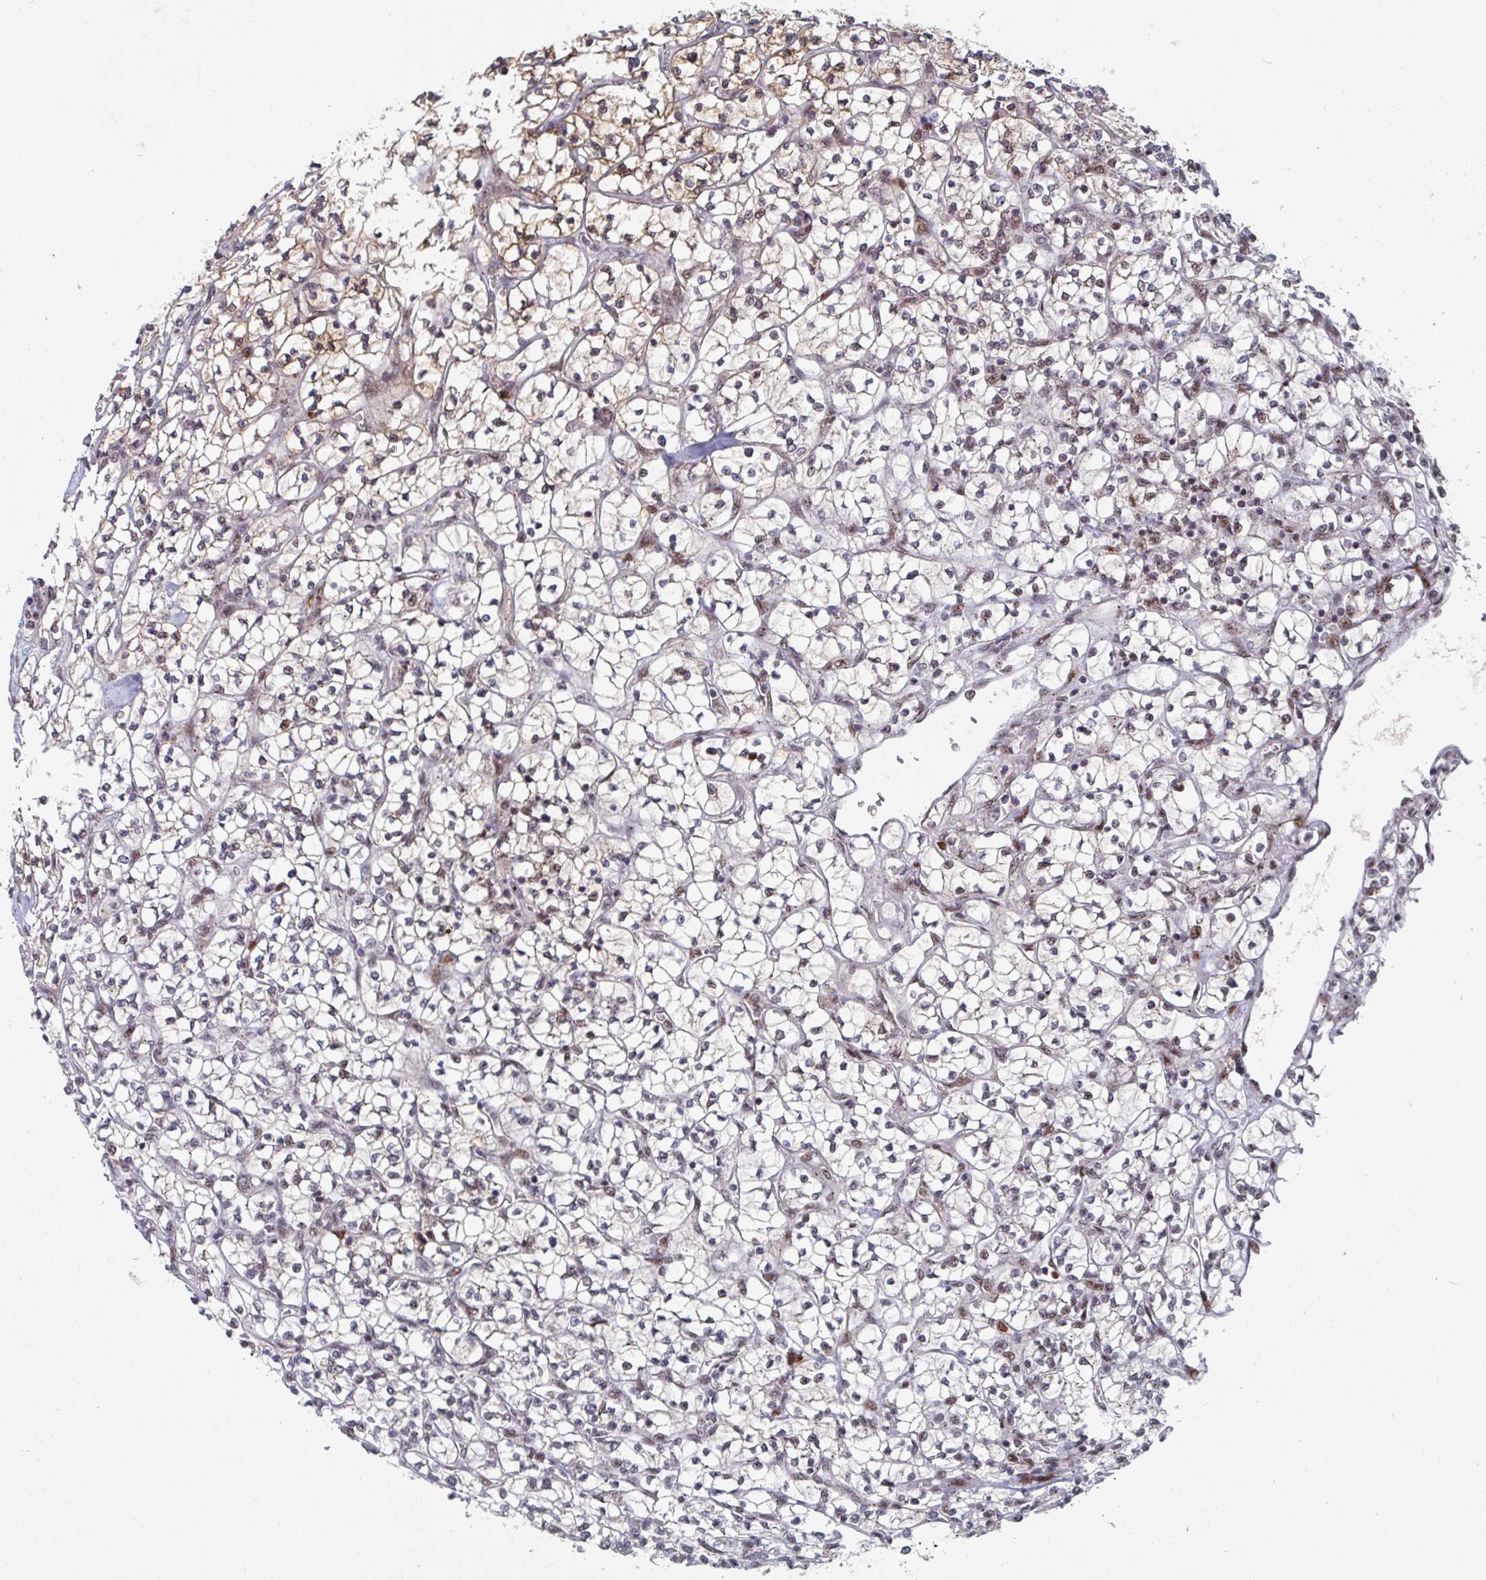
{"staining": {"intensity": "weak", "quantity": "25%-75%", "location": "cytoplasmic/membranous,nuclear"}, "tissue": "renal cancer", "cell_type": "Tumor cells", "image_type": "cancer", "snomed": [{"axis": "morphology", "description": "Adenocarcinoma, NOS"}, {"axis": "topography", "description": "Kidney"}], "caption": "Adenocarcinoma (renal) tissue displays weak cytoplasmic/membranous and nuclear expression in approximately 25%-75% of tumor cells (DAB (3,3'-diaminobenzidine) = brown stain, brightfield microscopy at high magnification).", "gene": "RNF212", "patient": {"sex": "female", "age": 64}}